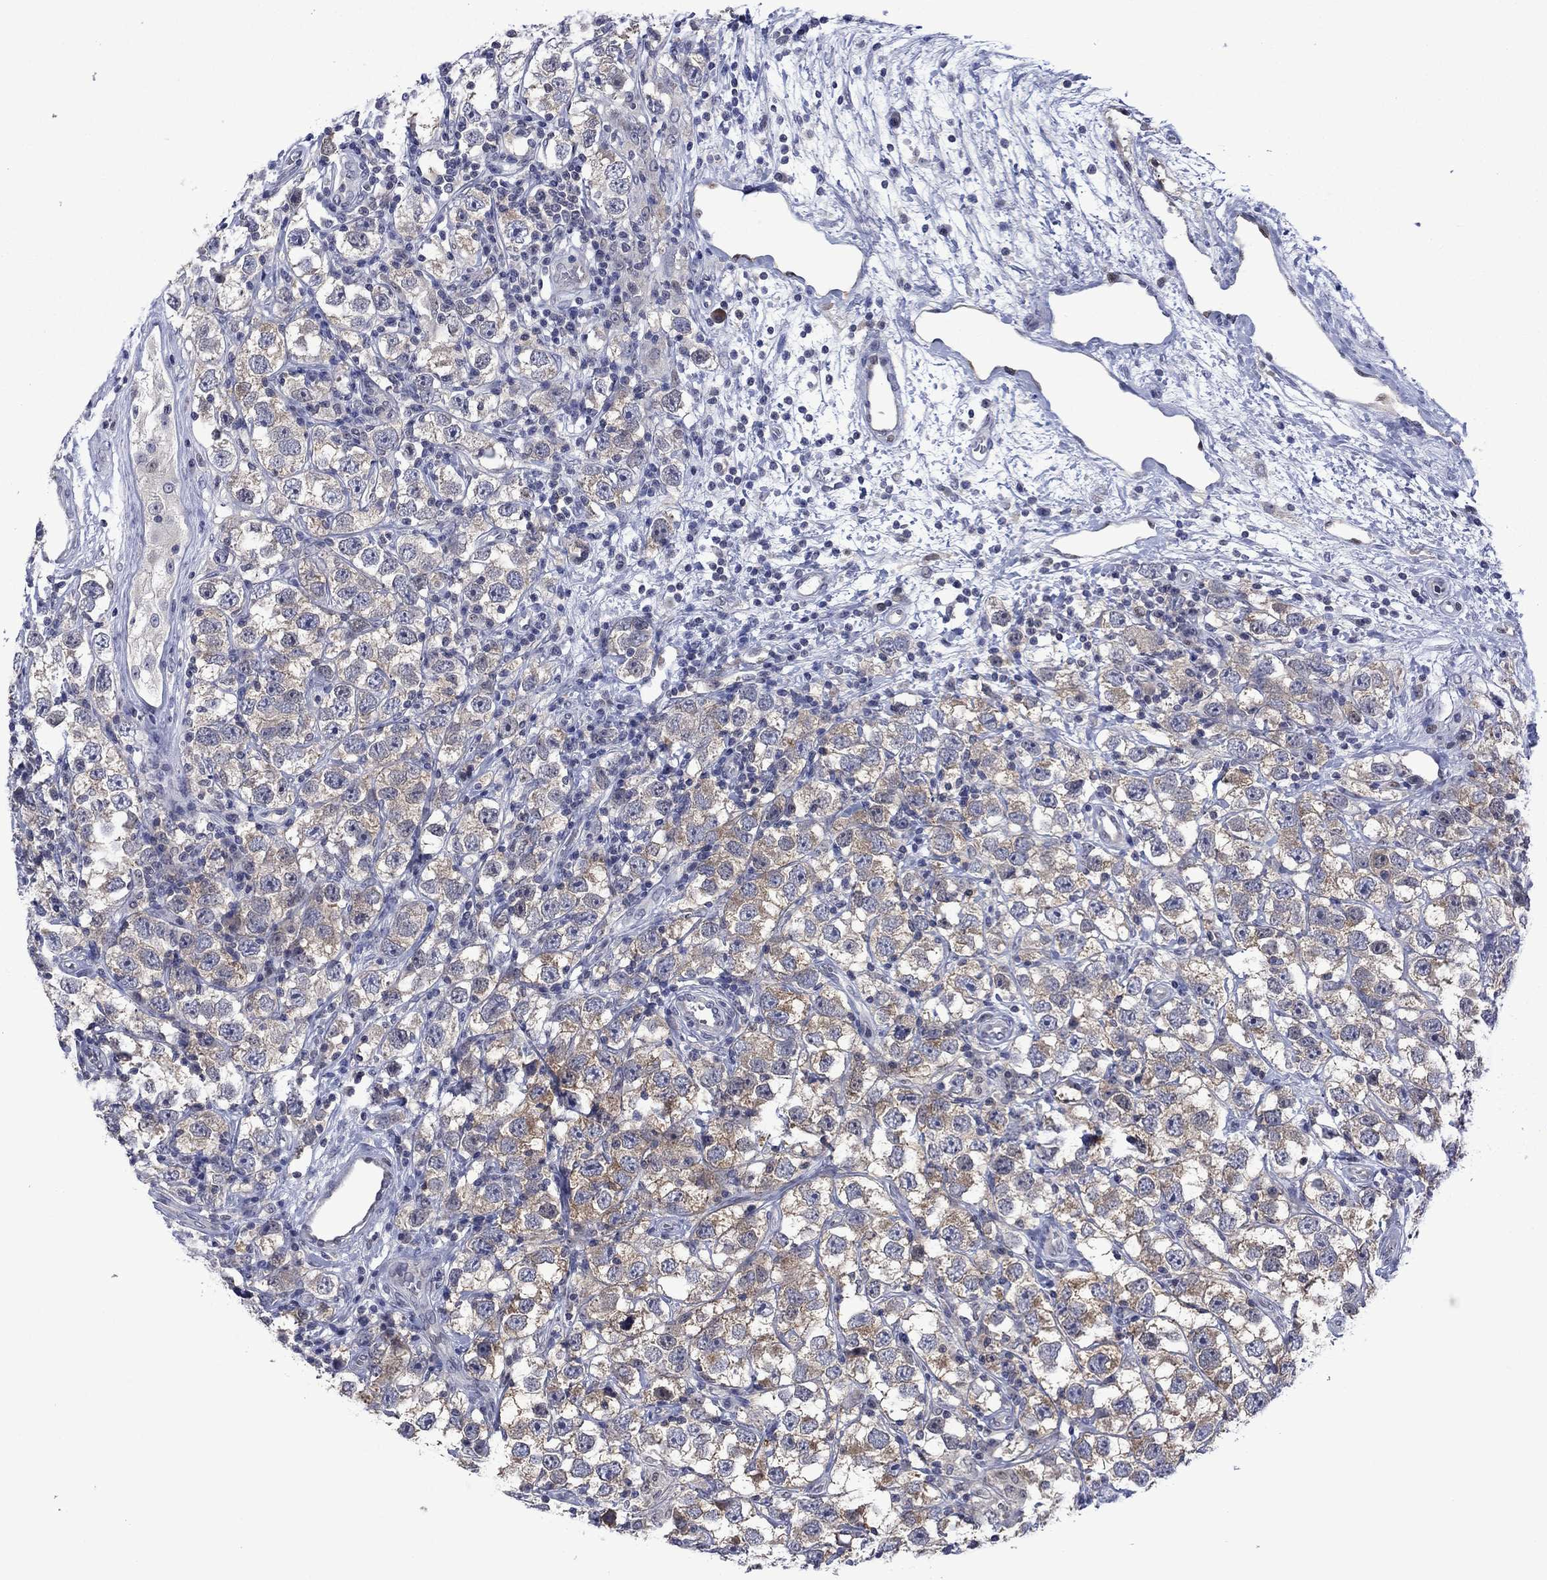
{"staining": {"intensity": "moderate", "quantity": "<25%", "location": "cytoplasmic/membranous"}, "tissue": "testis cancer", "cell_type": "Tumor cells", "image_type": "cancer", "snomed": [{"axis": "morphology", "description": "Seminoma, NOS"}, {"axis": "topography", "description": "Testis"}], "caption": "Testis cancer stained for a protein shows moderate cytoplasmic/membranous positivity in tumor cells.", "gene": "AGL", "patient": {"sex": "male", "age": 26}}